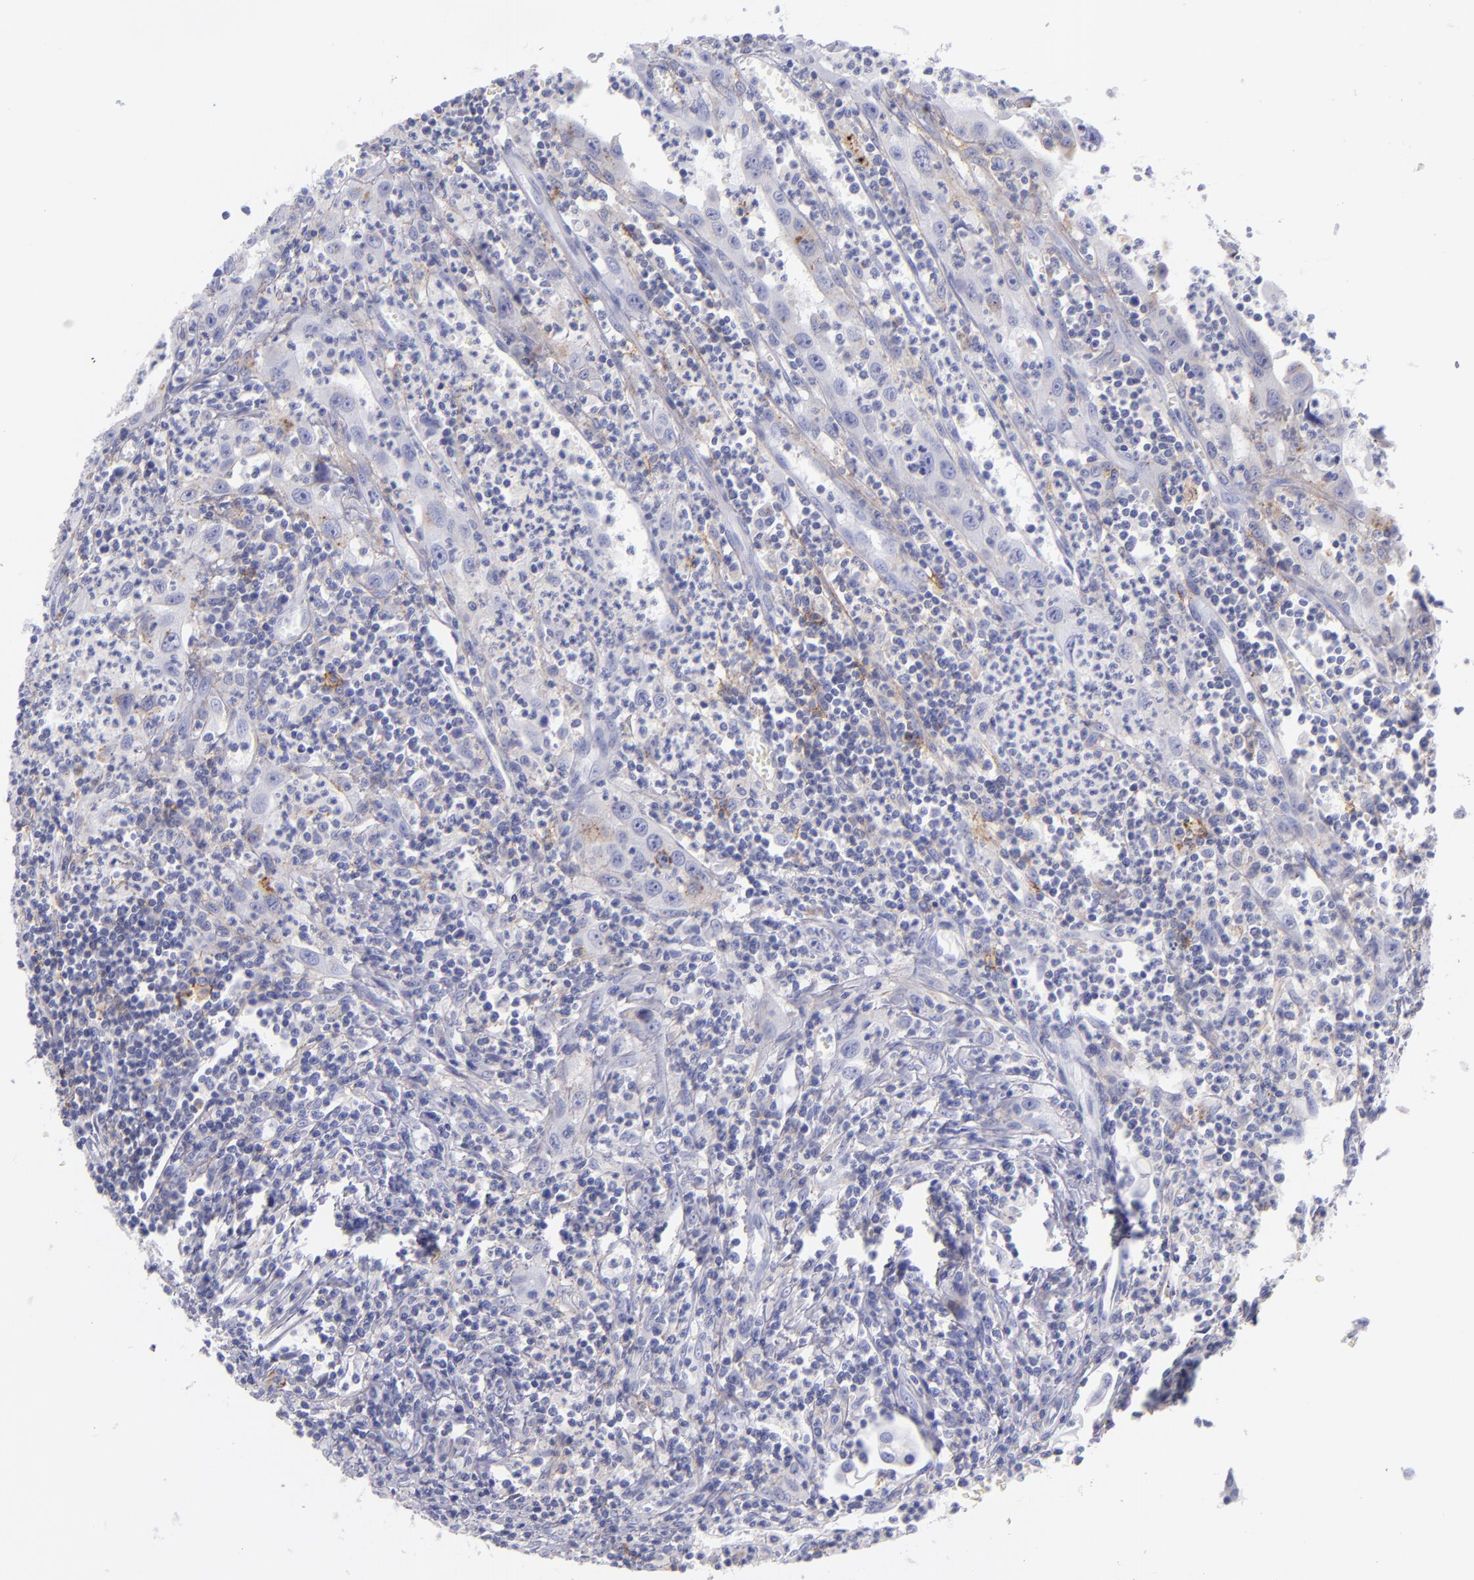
{"staining": {"intensity": "moderate", "quantity": "<25%", "location": "cytoplasmic/membranous"}, "tissue": "urothelial cancer", "cell_type": "Tumor cells", "image_type": "cancer", "snomed": [{"axis": "morphology", "description": "Urothelial carcinoma, High grade"}, {"axis": "topography", "description": "Urinary bladder"}], "caption": "High-grade urothelial carcinoma stained with DAB immunohistochemistry exhibits low levels of moderate cytoplasmic/membranous staining in about <25% of tumor cells.", "gene": "CD82", "patient": {"sex": "male", "age": 66}}